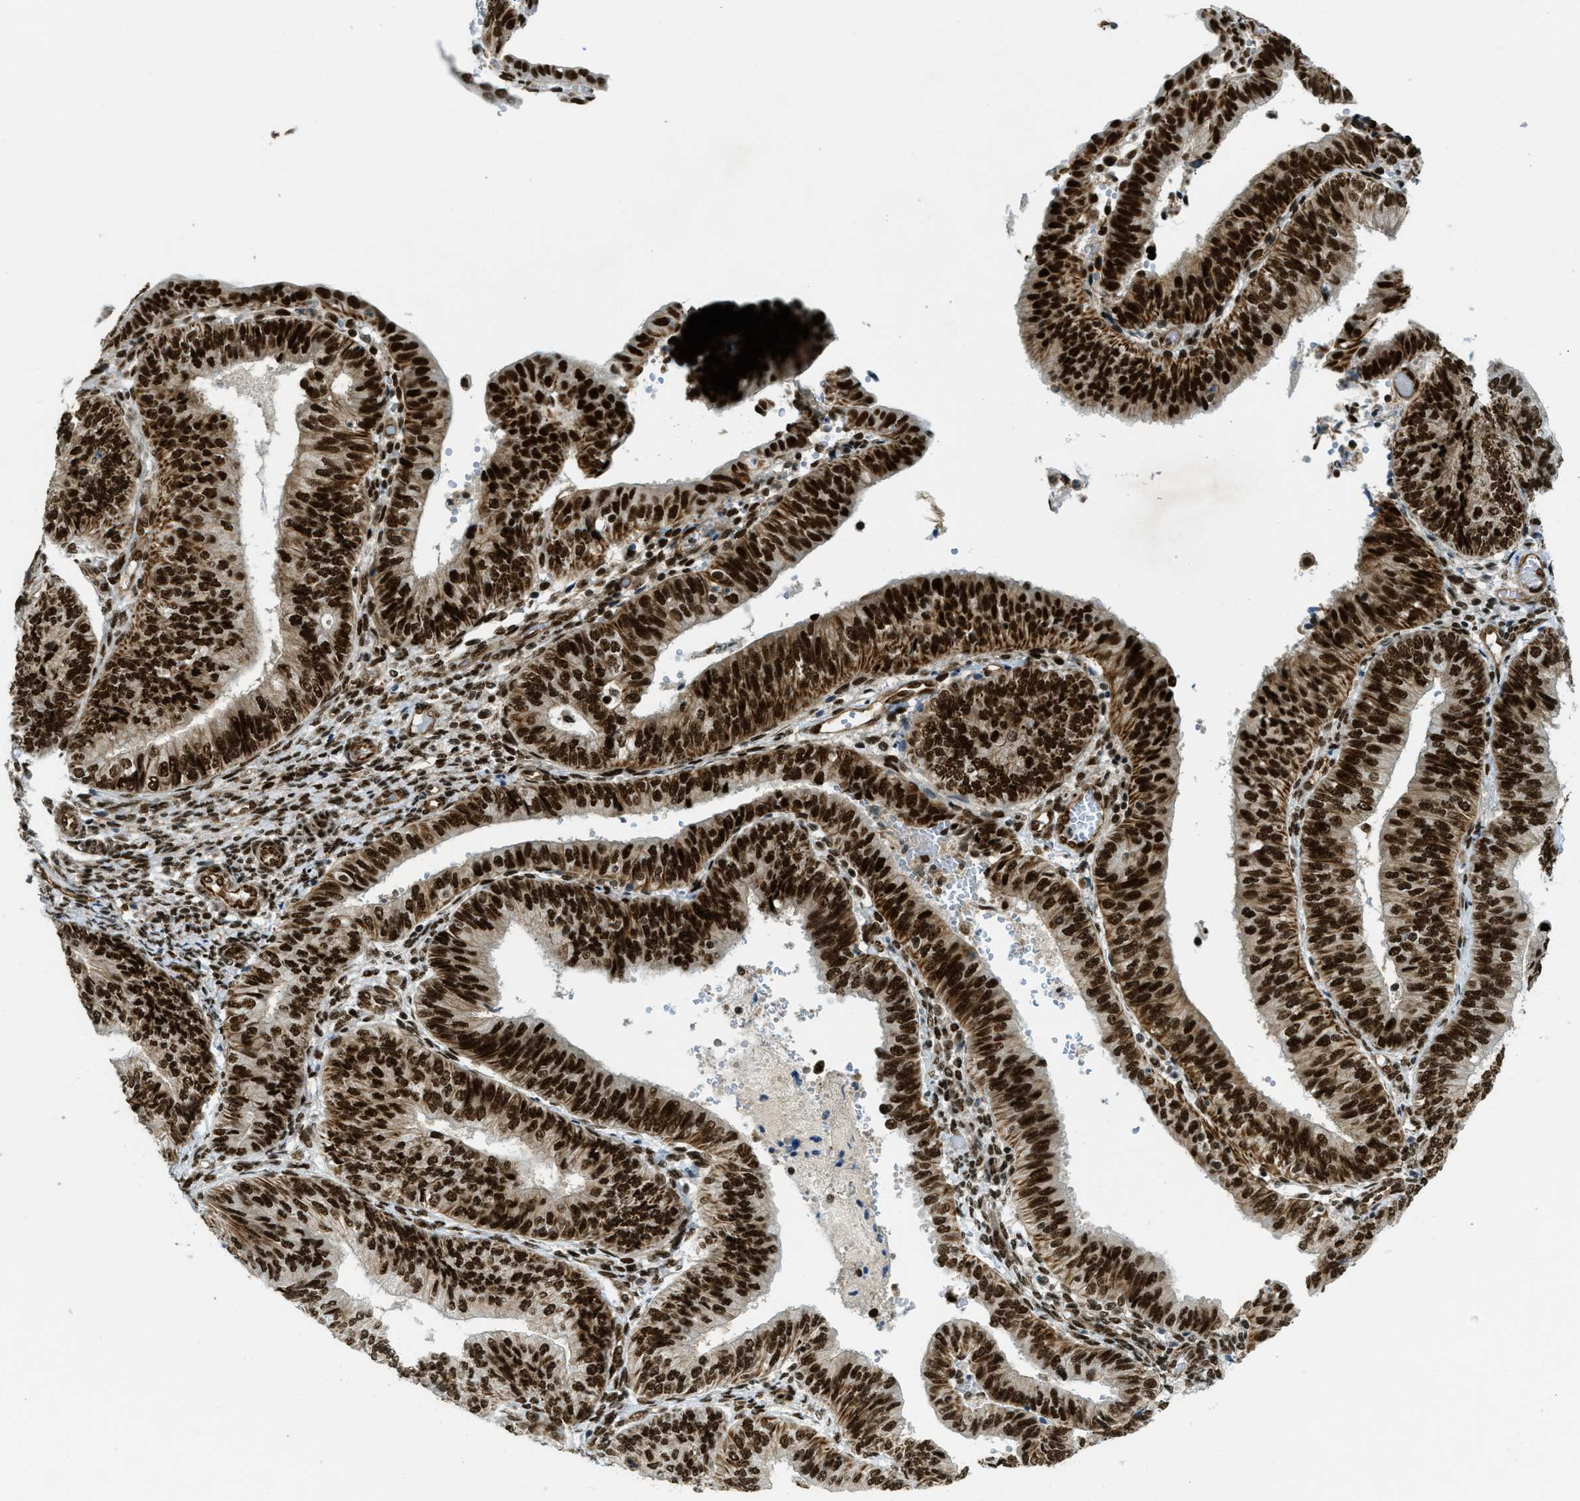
{"staining": {"intensity": "strong", "quantity": ">75%", "location": "cytoplasmic/membranous,nuclear"}, "tissue": "endometrial cancer", "cell_type": "Tumor cells", "image_type": "cancer", "snomed": [{"axis": "morphology", "description": "Adenocarcinoma, NOS"}, {"axis": "topography", "description": "Endometrium"}], "caption": "Adenocarcinoma (endometrial) stained with a protein marker demonstrates strong staining in tumor cells.", "gene": "ZFR", "patient": {"sex": "female", "age": 58}}